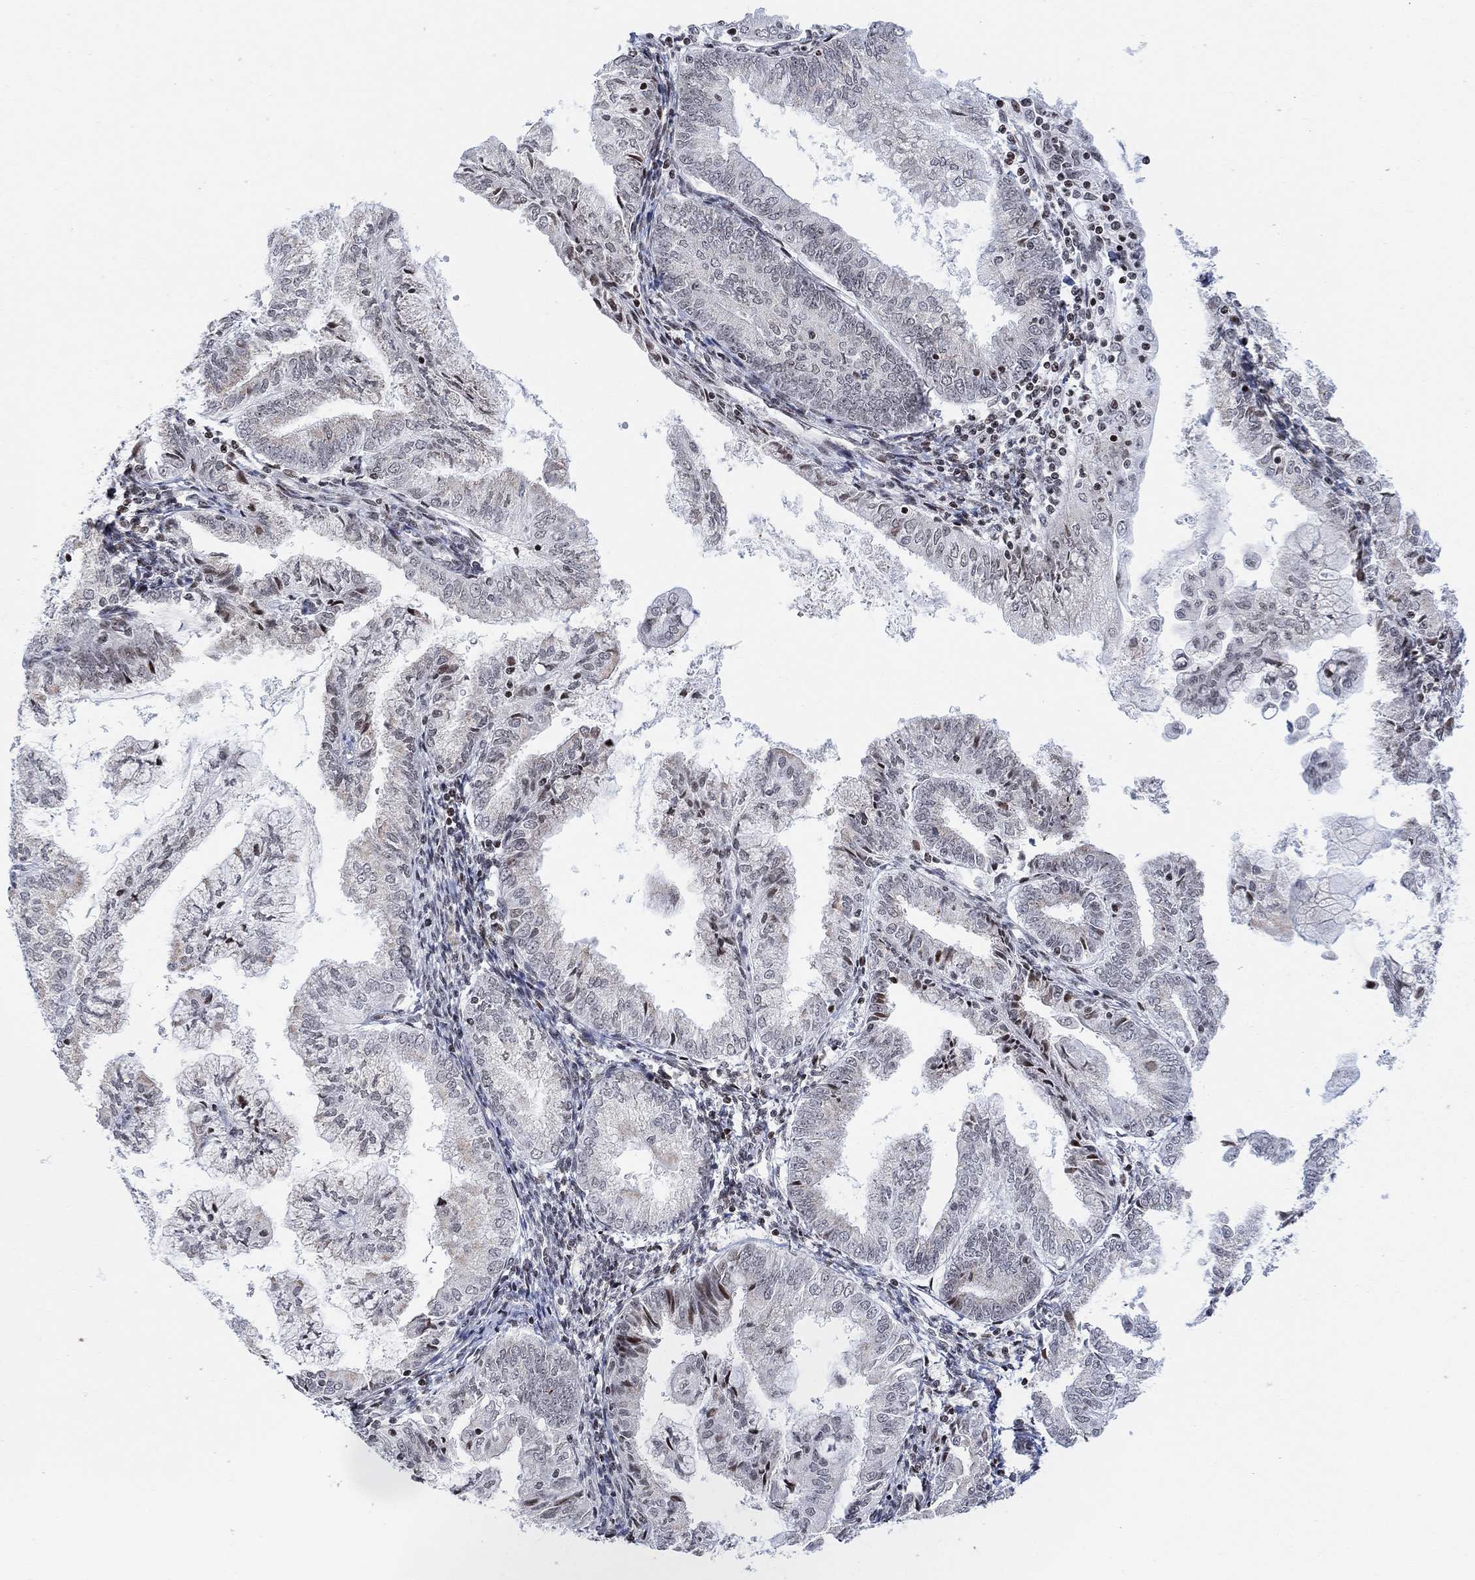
{"staining": {"intensity": "negative", "quantity": "none", "location": "none"}, "tissue": "endometrial cancer", "cell_type": "Tumor cells", "image_type": "cancer", "snomed": [{"axis": "morphology", "description": "Adenocarcinoma, NOS"}, {"axis": "topography", "description": "Endometrium"}], "caption": "Tumor cells show no significant protein positivity in endometrial adenocarcinoma.", "gene": "ABHD14A", "patient": {"sex": "female", "age": 56}}